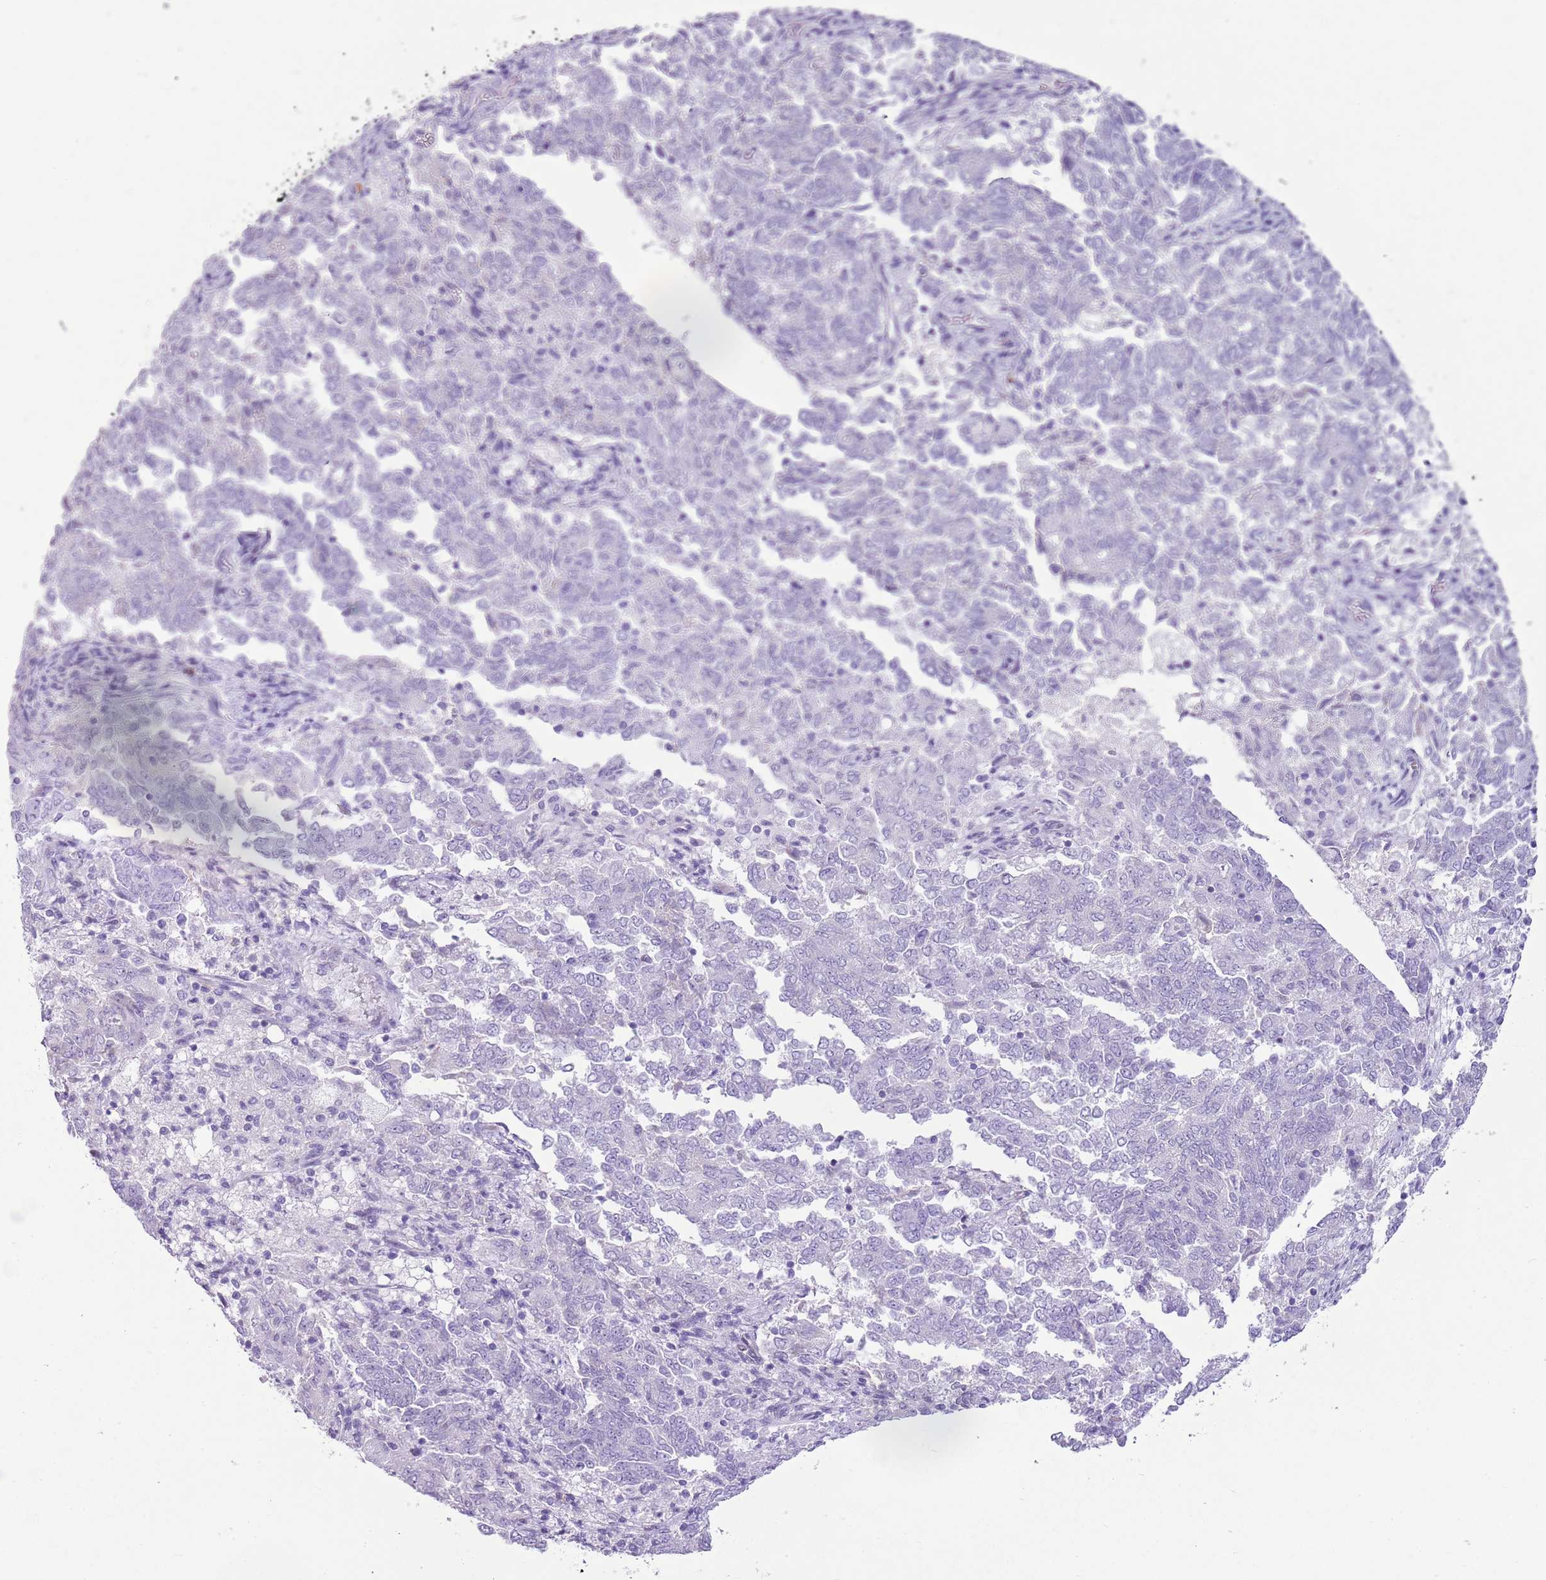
{"staining": {"intensity": "negative", "quantity": "none", "location": "none"}, "tissue": "endometrial cancer", "cell_type": "Tumor cells", "image_type": "cancer", "snomed": [{"axis": "morphology", "description": "Adenocarcinoma, NOS"}, {"axis": "topography", "description": "Endometrium"}], "caption": "DAB (3,3'-diaminobenzidine) immunohistochemical staining of human endometrial adenocarcinoma shows no significant staining in tumor cells.", "gene": "CD177", "patient": {"sex": "female", "age": 80}}